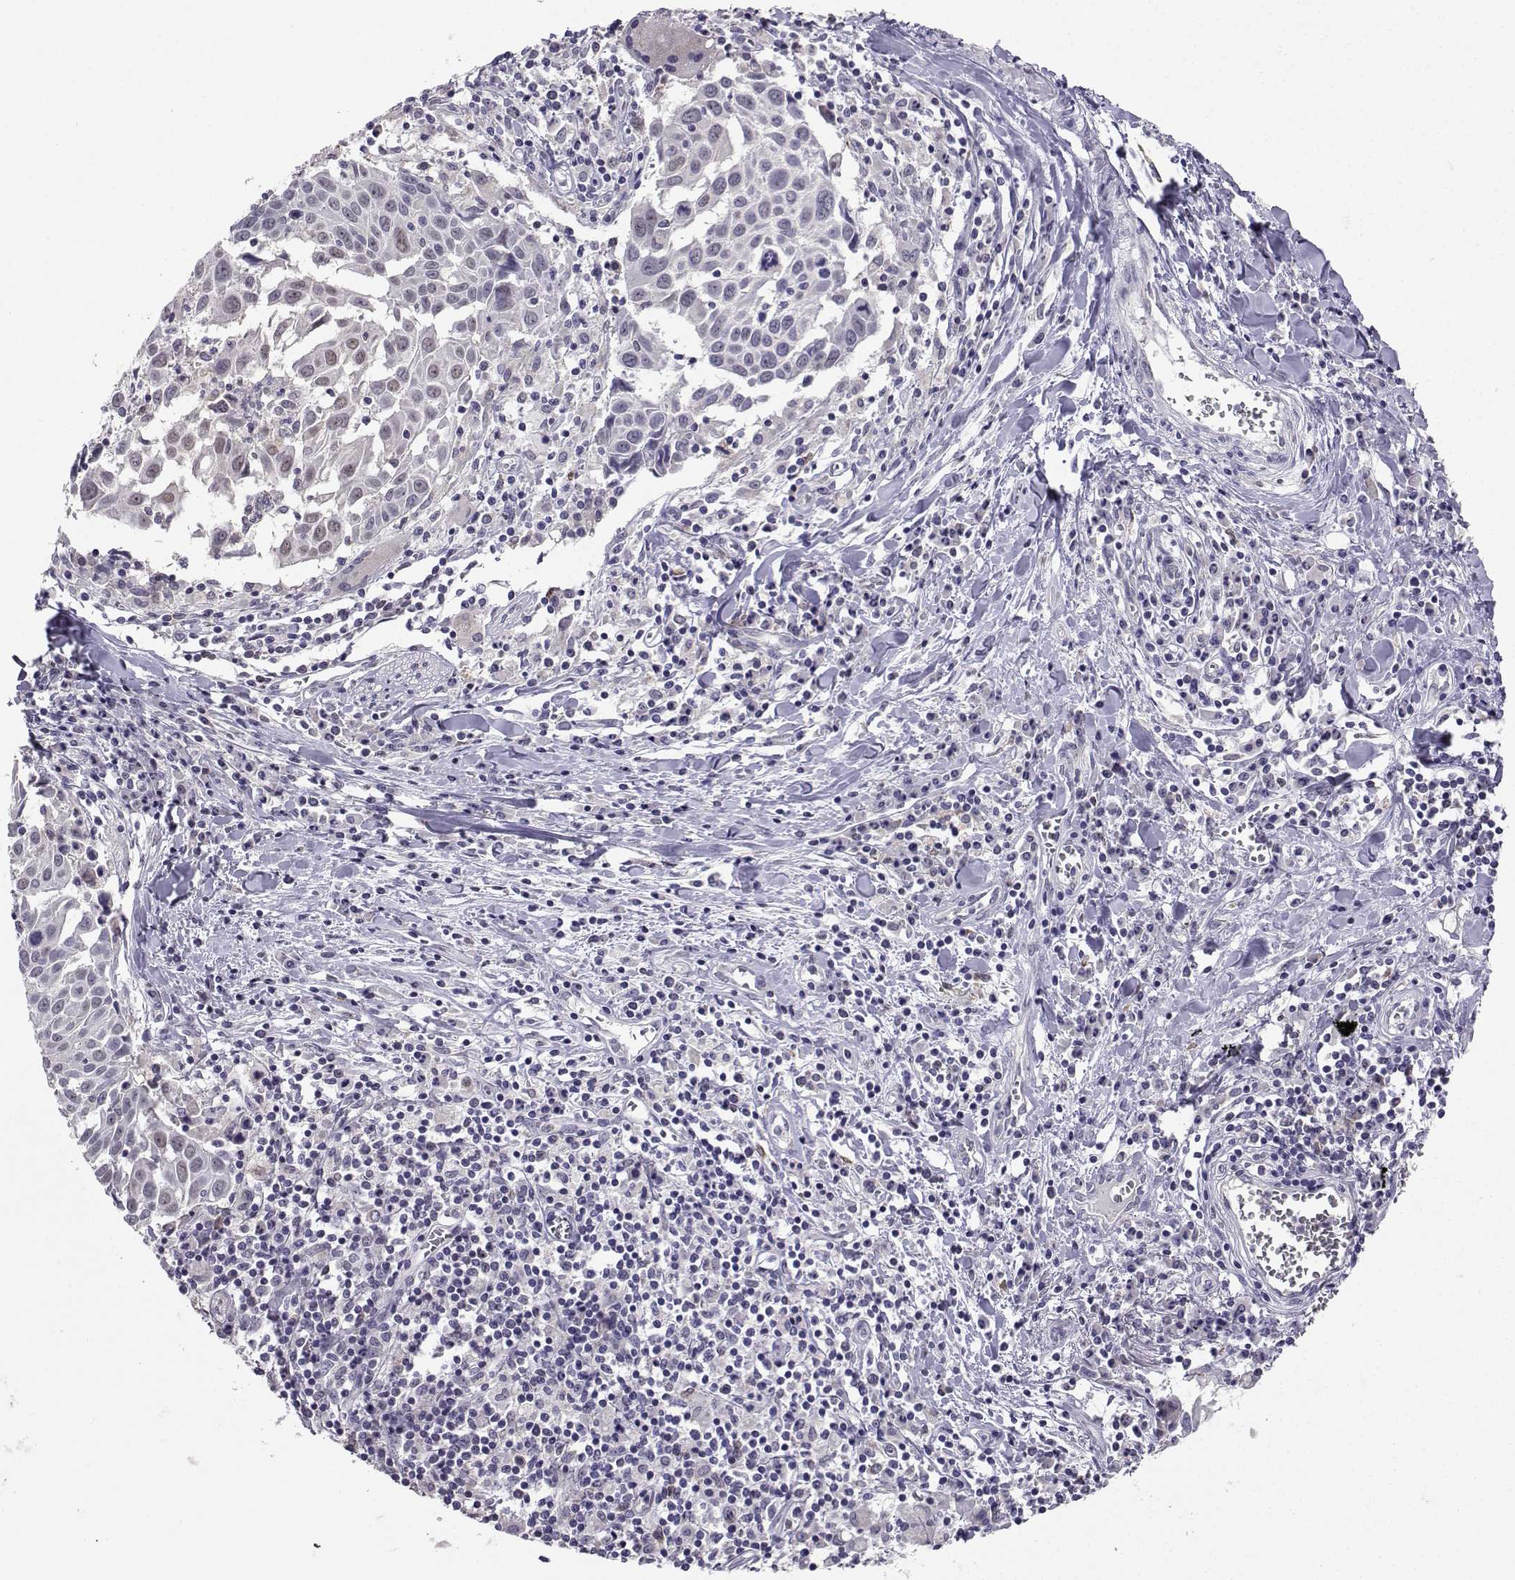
{"staining": {"intensity": "weak", "quantity": "<25%", "location": "nuclear"}, "tissue": "lung cancer", "cell_type": "Tumor cells", "image_type": "cancer", "snomed": [{"axis": "morphology", "description": "Squamous cell carcinoma, NOS"}, {"axis": "topography", "description": "Lung"}], "caption": "An immunohistochemistry histopathology image of lung cancer (squamous cell carcinoma) is shown. There is no staining in tumor cells of lung cancer (squamous cell carcinoma).", "gene": "TBR1", "patient": {"sex": "male", "age": 57}}